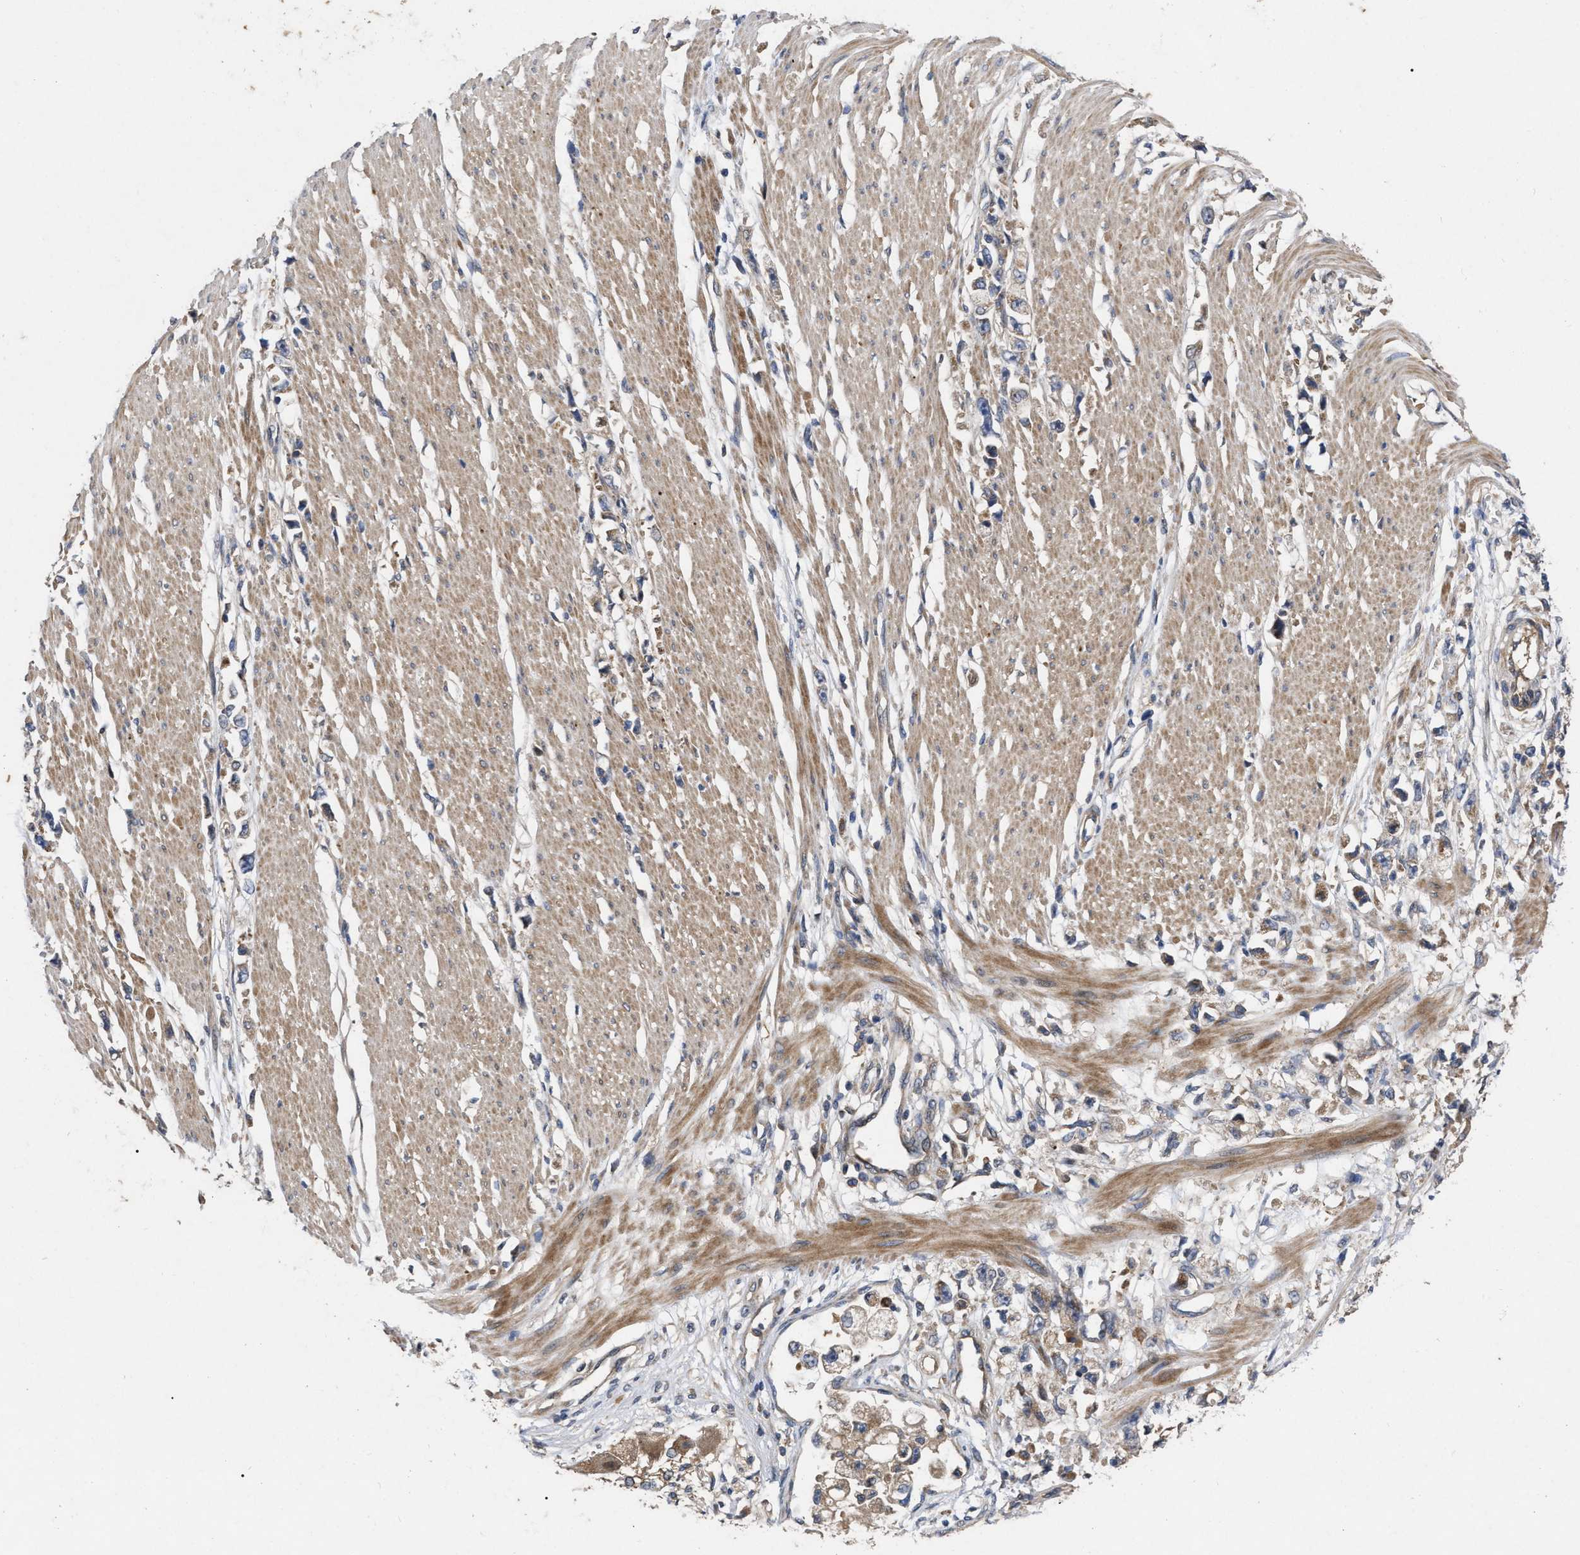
{"staining": {"intensity": "moderate", "quantity": "25%-75%", "location": "cytoplasmic/membranous"}, "tissue": "stomach cancer", "cell_type": "Tumor cells", "image_type": "cancer", "snomed": [{"axis": "morphology", "description": "Adenocarcinoma, NOS"}, {"axis": "topography", "description": "Stomach"}], "caption": "Tumor cells reveal medium levels of moderate cytoplasmic/membranous staining in about 25%-75% of cells in human stomach cancer.", "gene": "CDKN2C", "patient": {"sex": "female", "age": 59}}